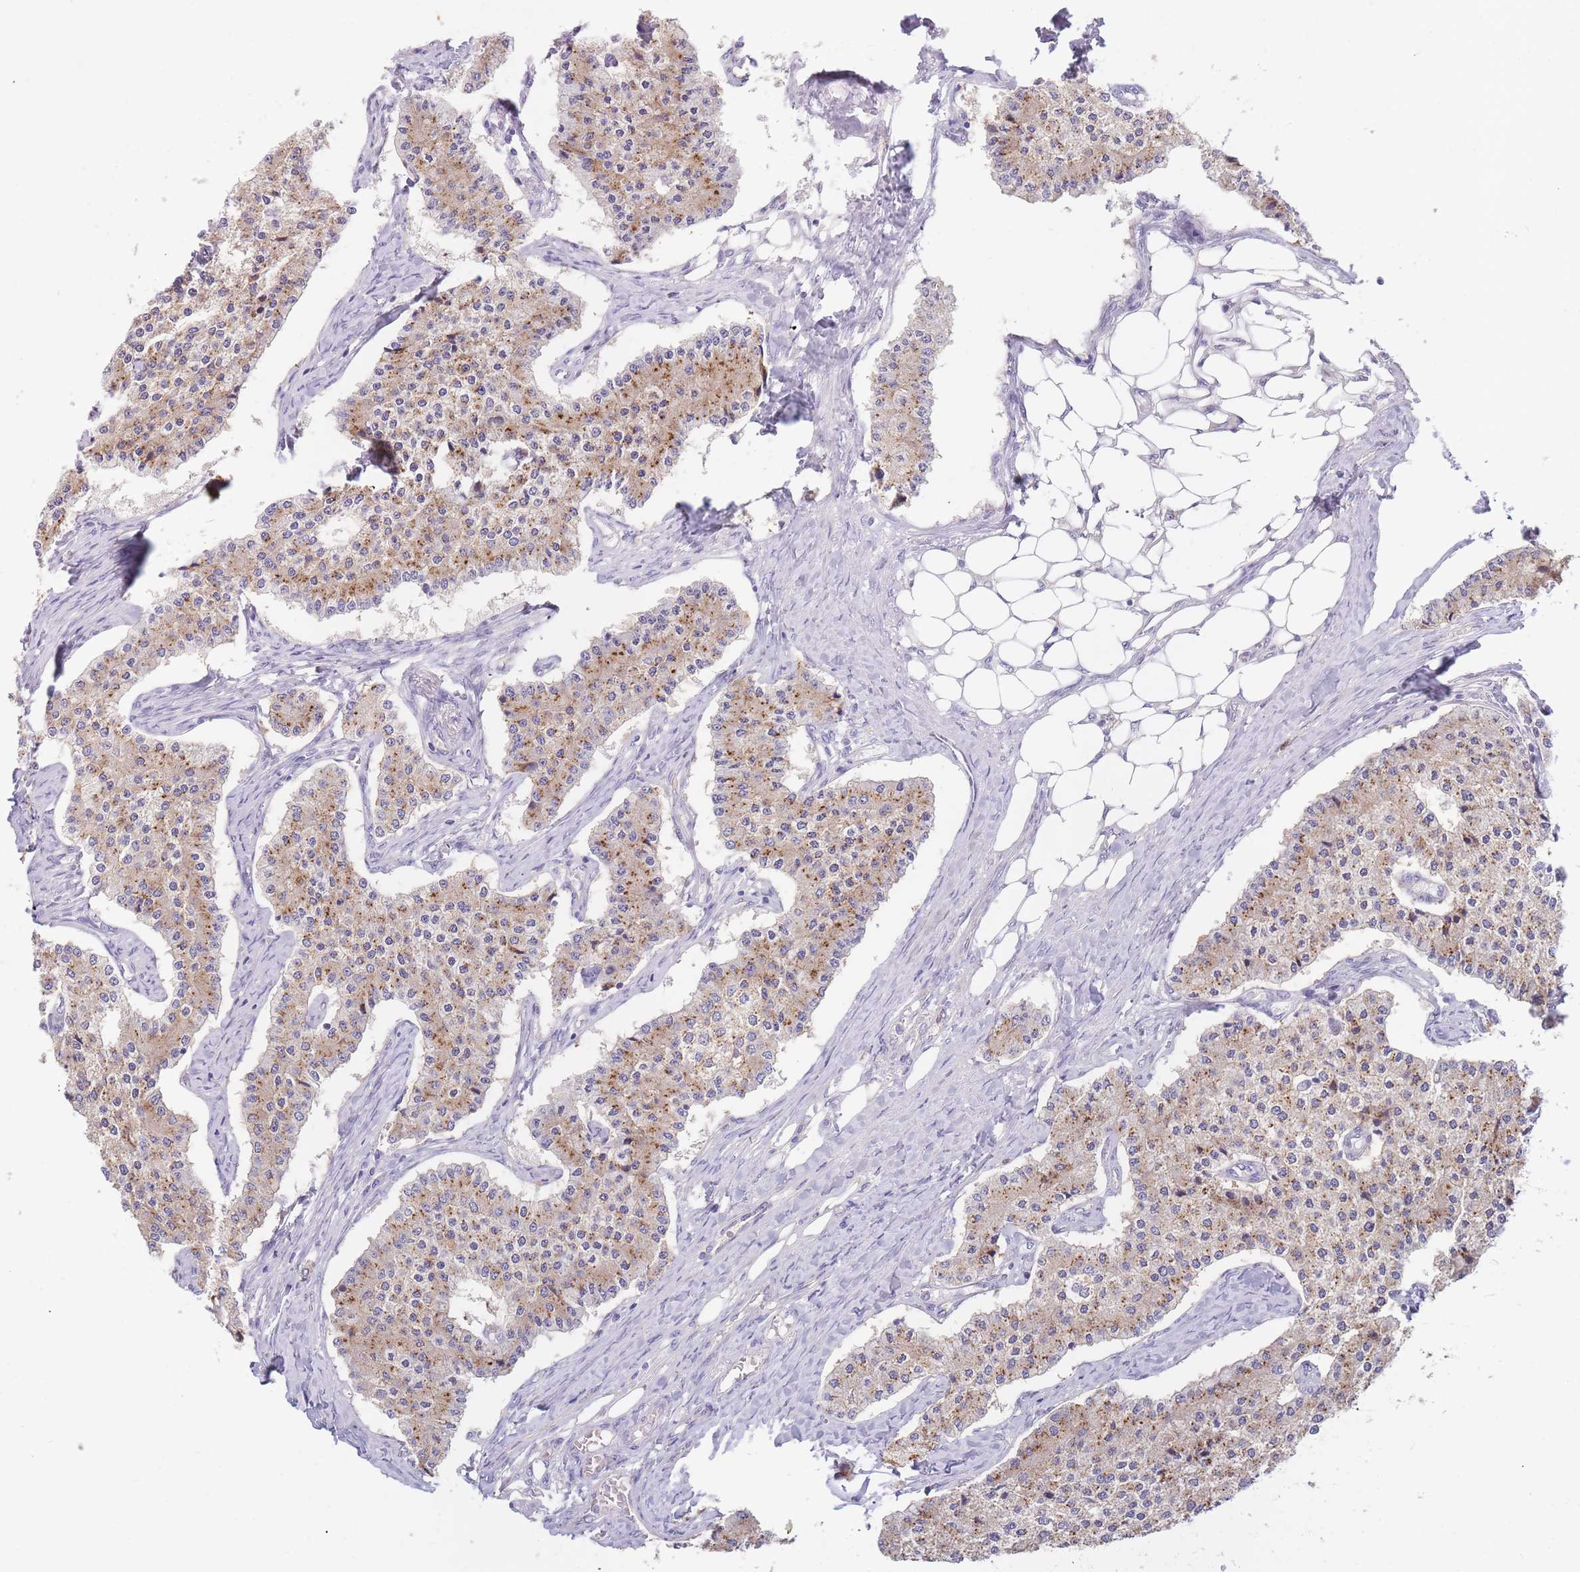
{"staining": {"intensity": "moderate", "quantity": ">75%", "location": "cytoplasmic/membranous"}, "tissue": "carcinoid", "cell_type": "Tumor cells", "image_type": "cancer", "snomed": [{"axis": "morphology", "description": "Carcinoid, malignant, NOS"}, {"axis": "topography", "description": "Colon"}], "caption": "IHC staining of carcinoid, which reveals medium levels of moderate cytoplasmic/membranous positivity in approximately >75% of tumor cells indicating moderate cytoplasmic/membranous protein positivity. The staining was performed using DAB (brown) for protein detection and nuclei were counterstained in hematoxylin (blue).", "gene": "BORCS5", "patient": {"sex": "female", "age": 52}}